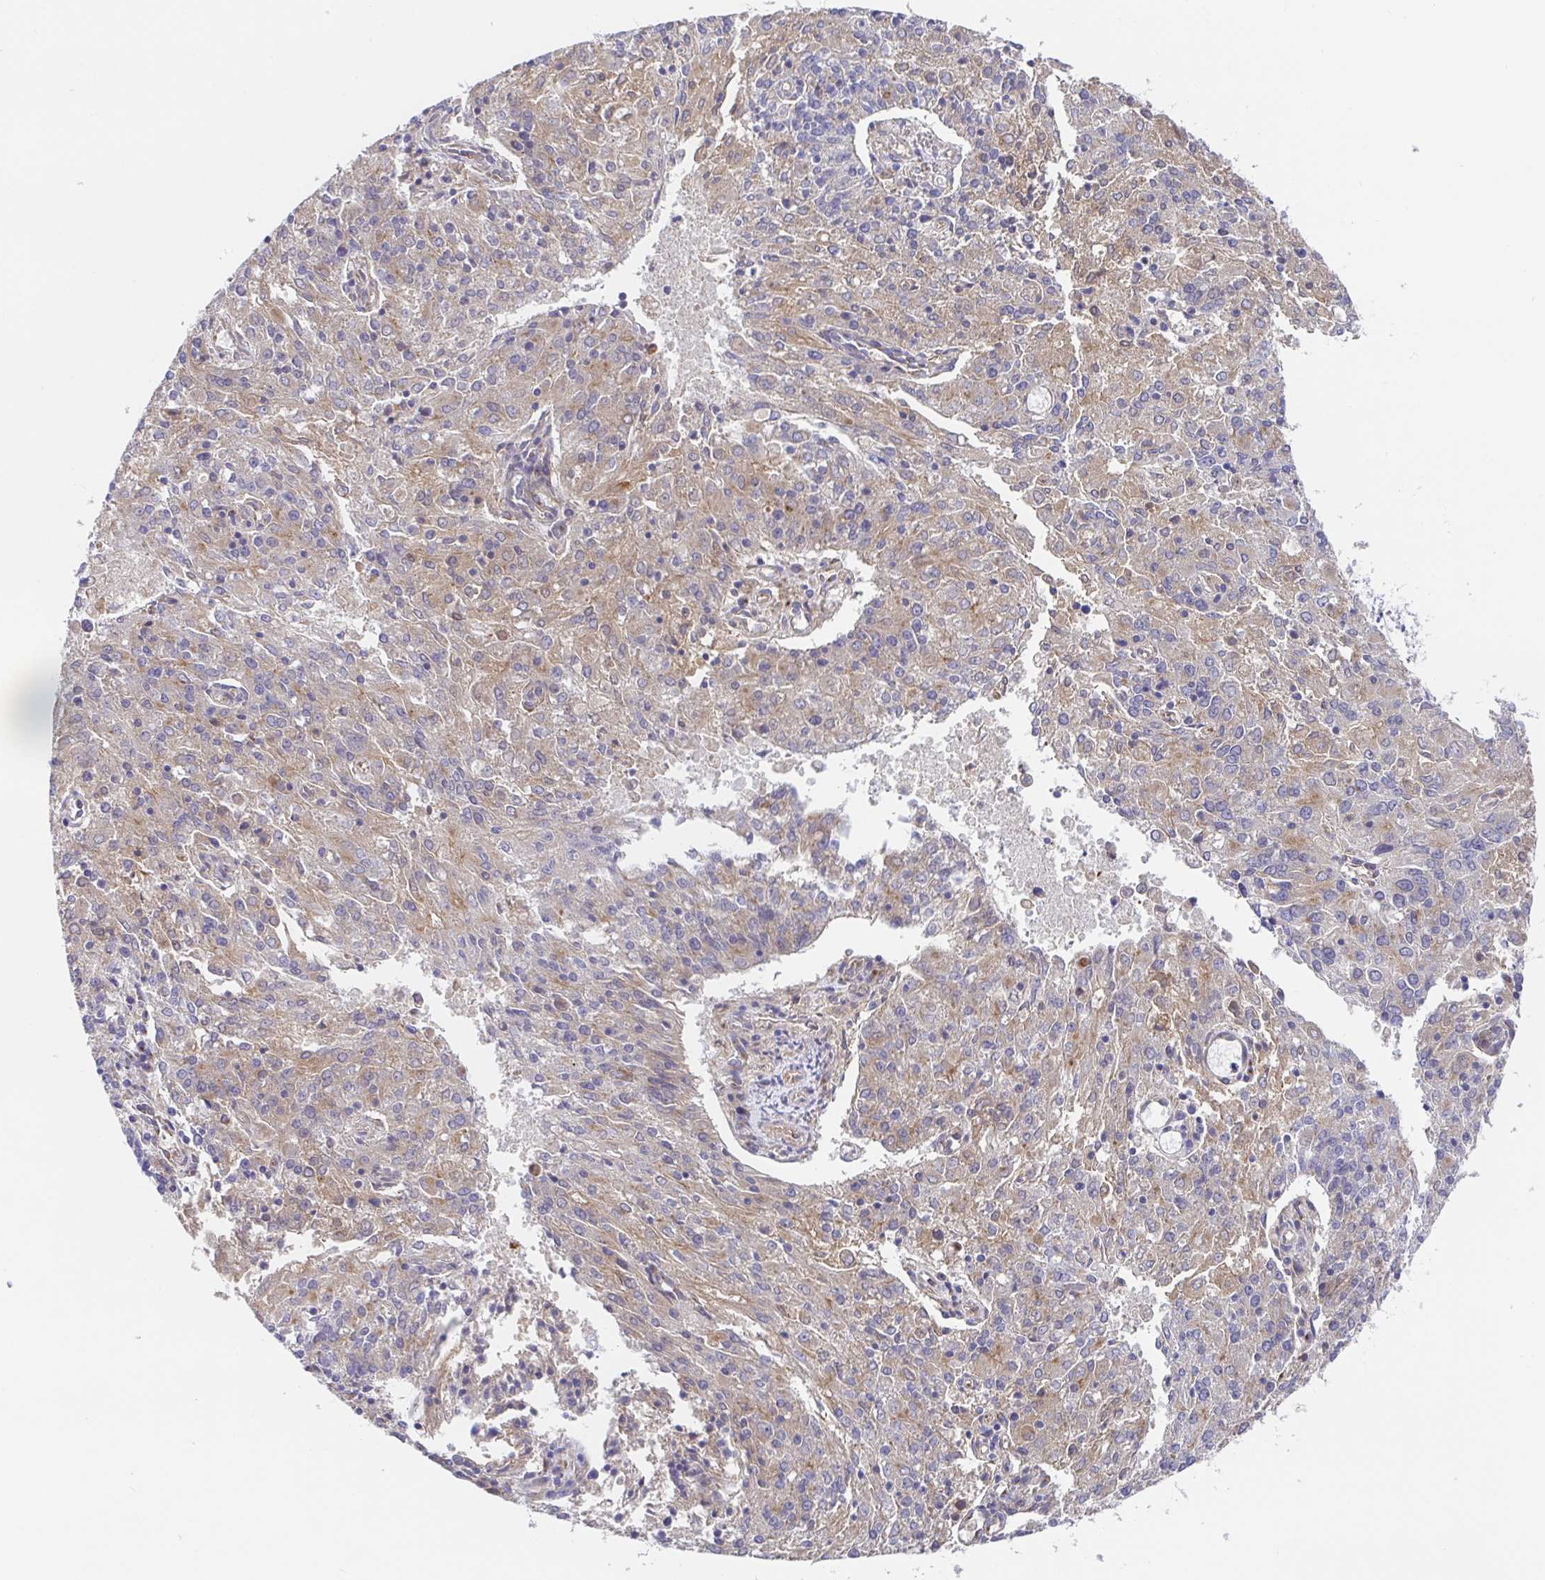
{"staining": {"intensity": "moderate", "quantity": "25%-75%", "location": "cytoplasmic/membranous"}, "tissue": "endometrial cancer", "cell_type": "Tumor cells", "image_type": "cancer", "snomed": [{"axis": "morphology", "description": "Adenocarcinoma, NOS"}, {"axis": "topography", "description": "Endometrium"}], "caption": "An immunohistochemistry photomicrograph of tumor tissue is shown. Protein staining in brown shows moderate cytoplasmic/membranous positivity in adenocarcinoma (endometrial) within tumor cells.", "gene": "GOLGA1", "patient": {"sex": "female", "age": 82}}